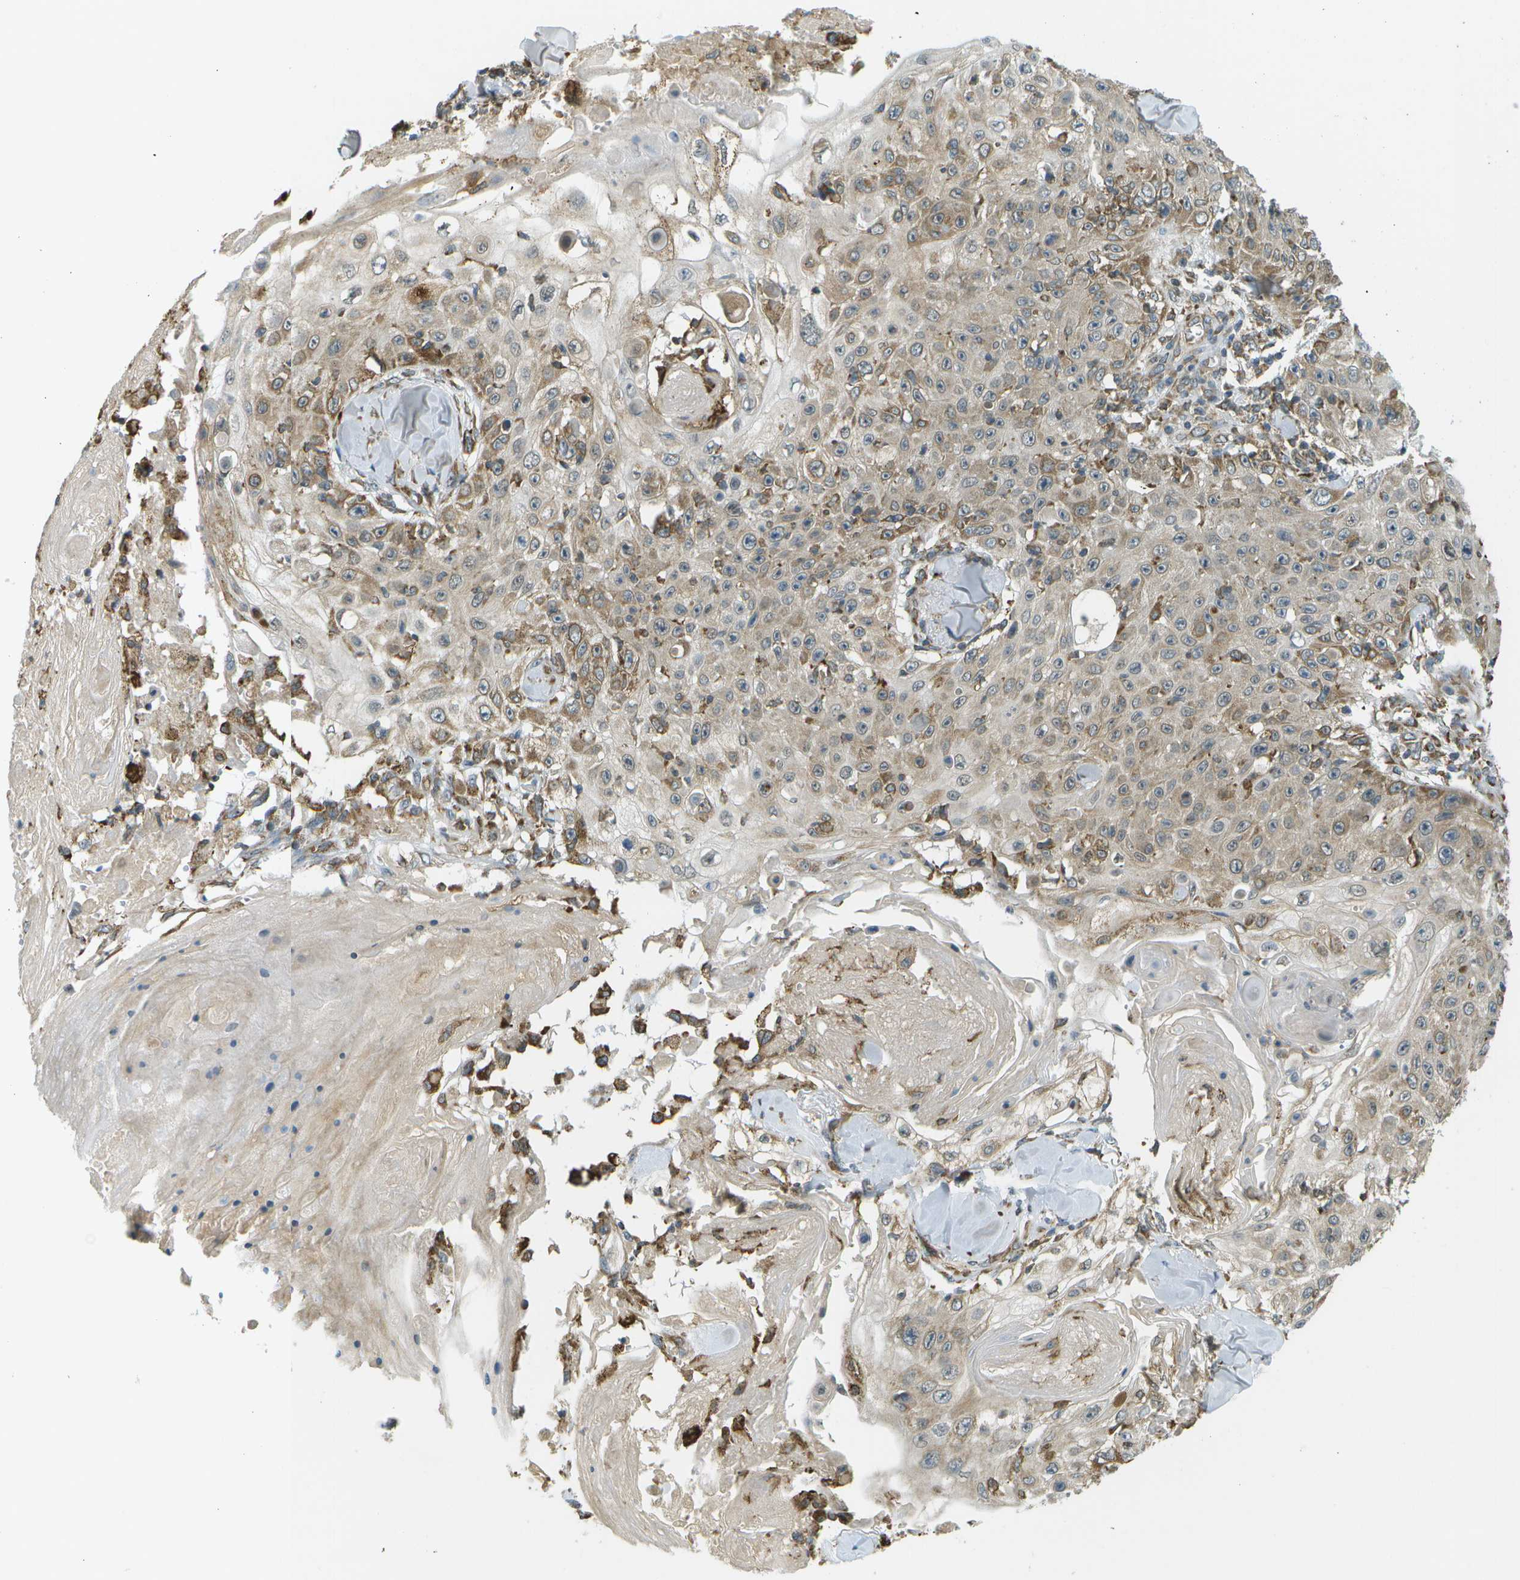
{"staining": {"intensity": "moderate", "quantity": "25%-75%", "location": "cytoplasmic/membranous"}, "tissue": "skin cancer", "cell_type": "Tumor cells", "image_type": "cancer", "snomed": [{"axis": "morphology", "description": "Squamous cell carcinoma, NOS"}, {"axis": "topography", "description": "Skin"}], "caption": "DAB immunohistochemical staining of human squamous cell carcinoma (skin) demonstrates moderate cytoplasmic/membranous protein expression in approximately 25%-75% of tumor cells.", "gene": "USP30", "patient": {"sex": "male", "age": 86}}